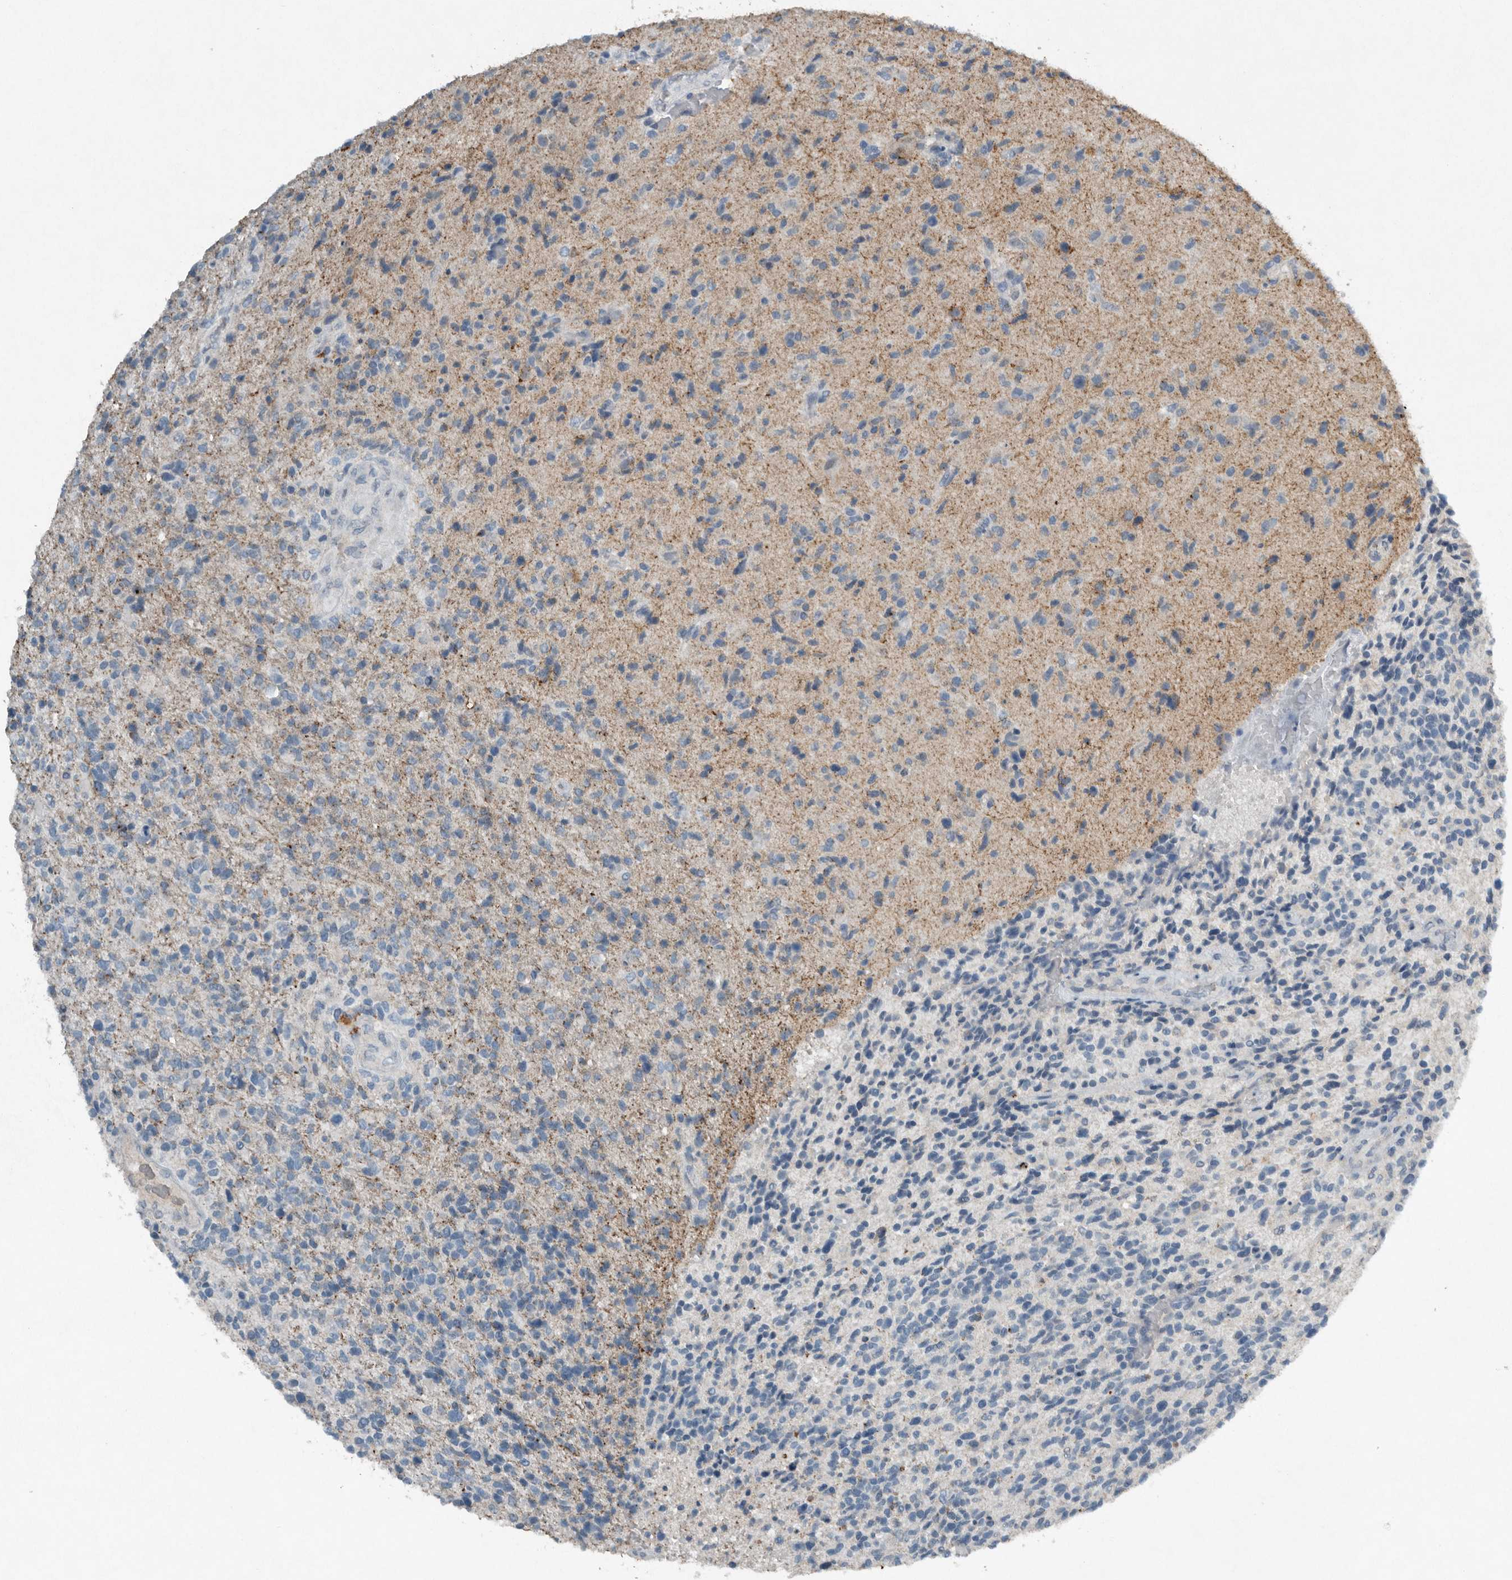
{"staining": {"intensity": "negative", "quantity": "none", "location": "none"}, "tissue": "glioma", "cell_type": "Tumor cells", "image_type": "cancer", "snomed": [{"axis": "morphology", "description": "Glioma, malignant, High grade"}, {"axis": "topography", "description": "Brain"}], "caption": "Protein analysis of malignant glioma (high-grade) reveals no significant positivity in tumor cells.", "gene": "IL20", "patient": {"sex": "male", "age": 72}}